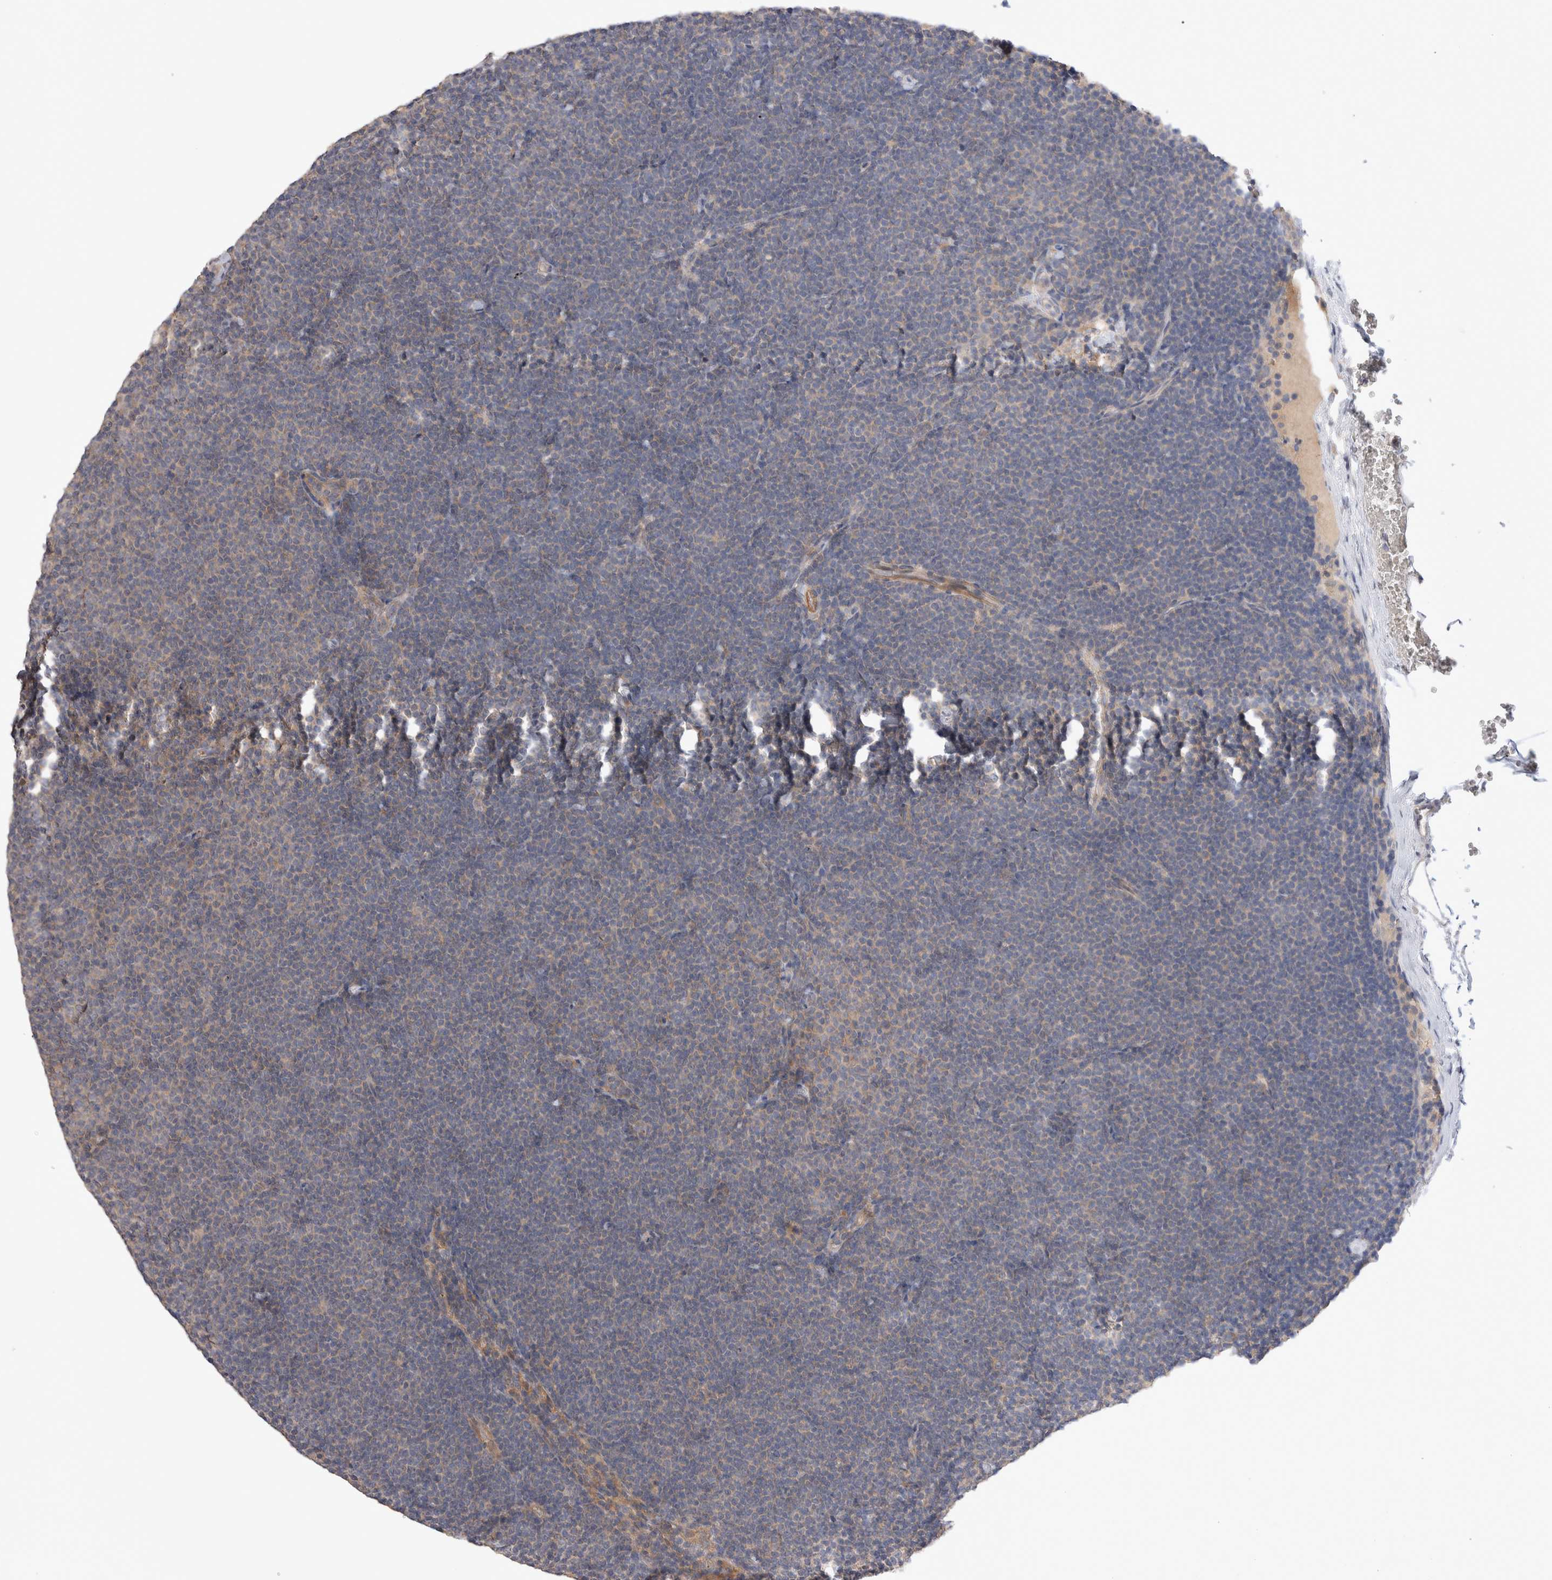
{"staining": {"intensity": "negative", "quantity": "none", "location": "none"}, "tissue": "lymphoma", "cell_type": "Tumor cells", "image_type": "cancer", "snomed": [{"axis": "morphology", "description": "Malignant lymphoma, non-Hodgkin's type, Low grade"}, {"axis": "topography", "description": "Lymph node"}], "caption": "This micrograph is of lymphoma stained with immunohistochemistry to label a protein in brown with the nuclei are counter-stained blue. There is no positivity in tumor cells.", "gene": "IFT74", "patient": {"sex": "female", "age": 53}}